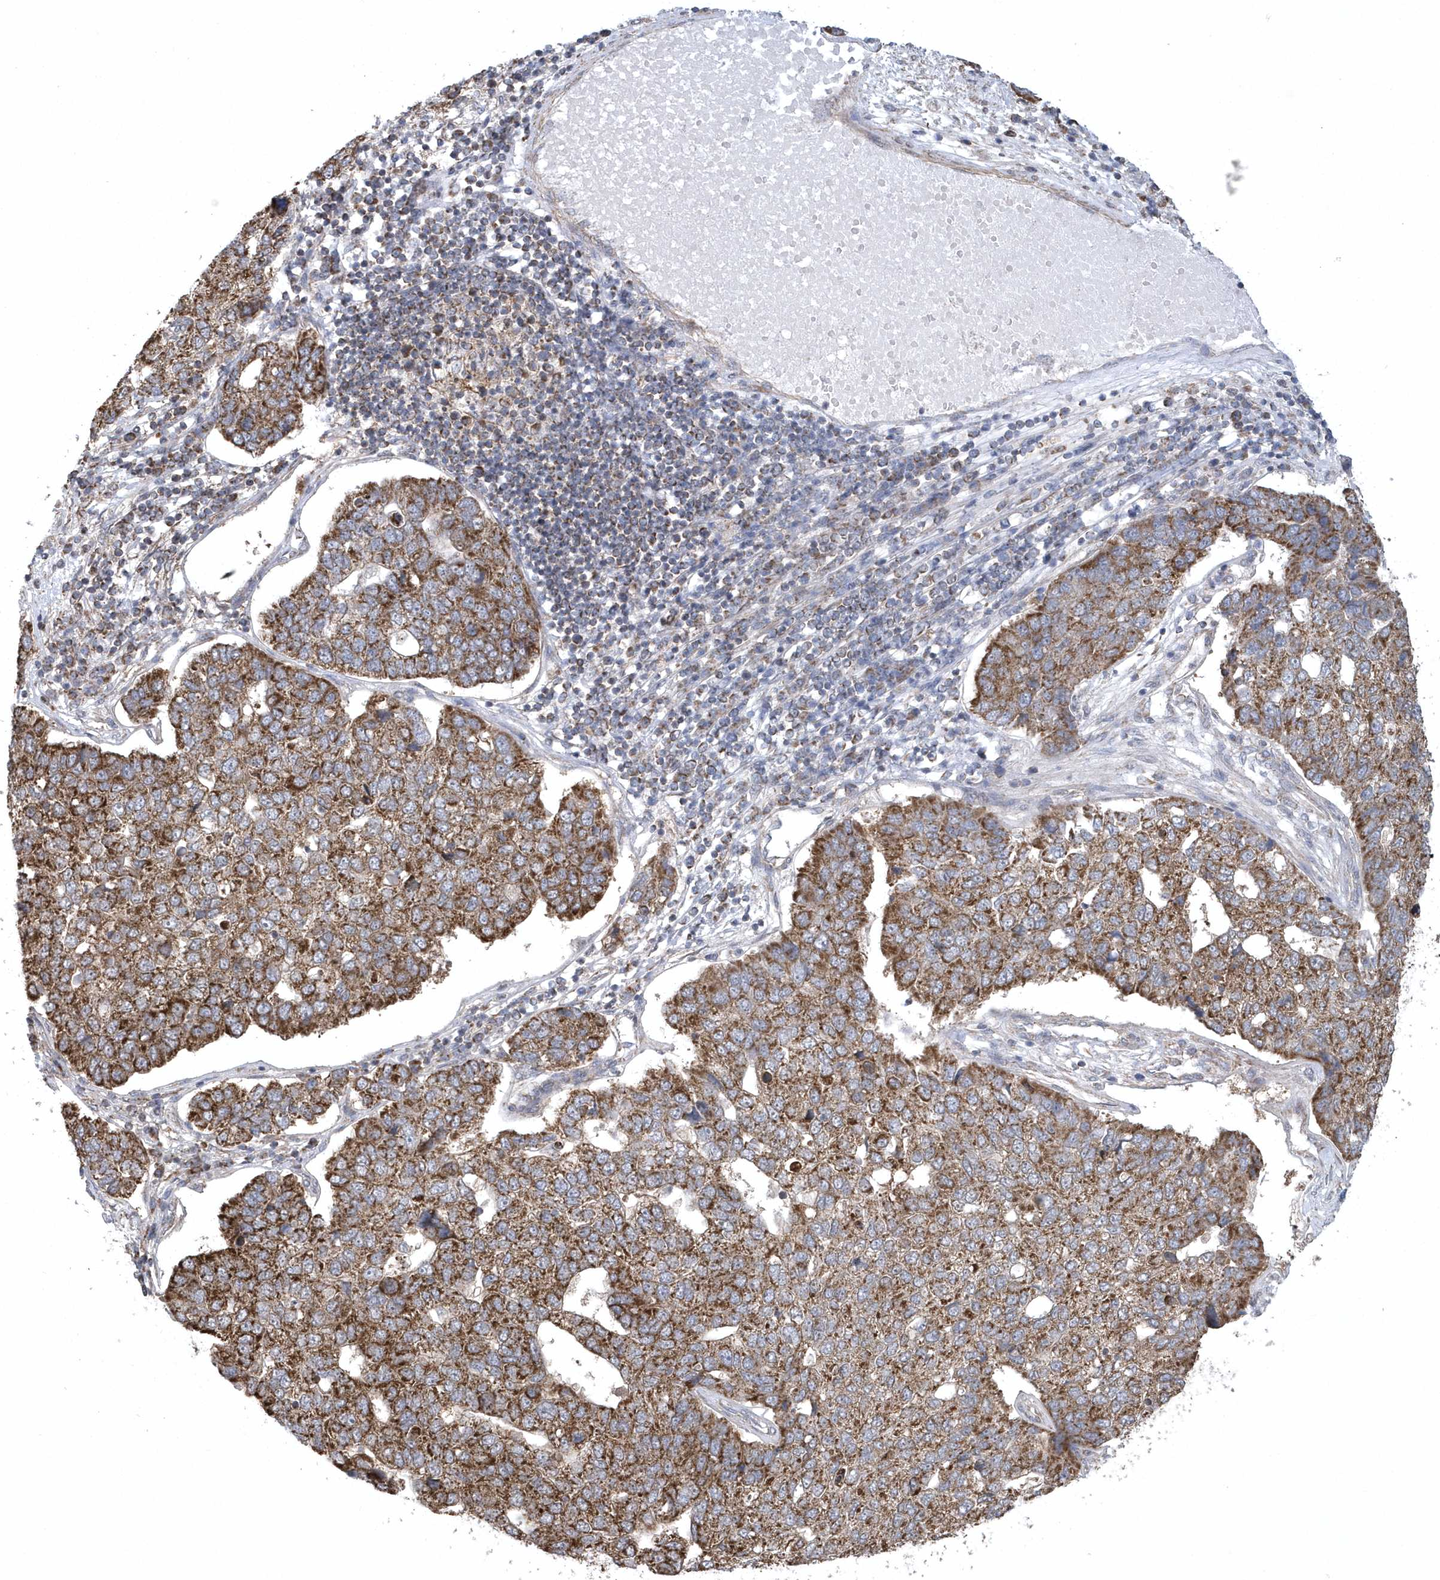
{"staining": {"intensity": "strong", "quantity": ">75%", "location": "cytoplasmic/membranous"}, "tissue": "pancreatic cancer", "cell_type": "Tumor cells", "image_type": "cancer", "snomed": [{"axis": "morphology", "description": "Adenocarcinoma, NOS"}, {"axis": "topography", "description": "Pancreas"}], "caption": "A brown stain highlights strong cytoplasmic/membranous staining of a protein in human adenocarcinoma (pancreatic) tumor cells. Using DAB (3,3'-diaminobenzidine) (brown) and hematoxylin (blue) stains, captured at high magnification using brightfield microscopy.", "gene": "SLX9", "patient": {"sex": "female", "age": 61}}